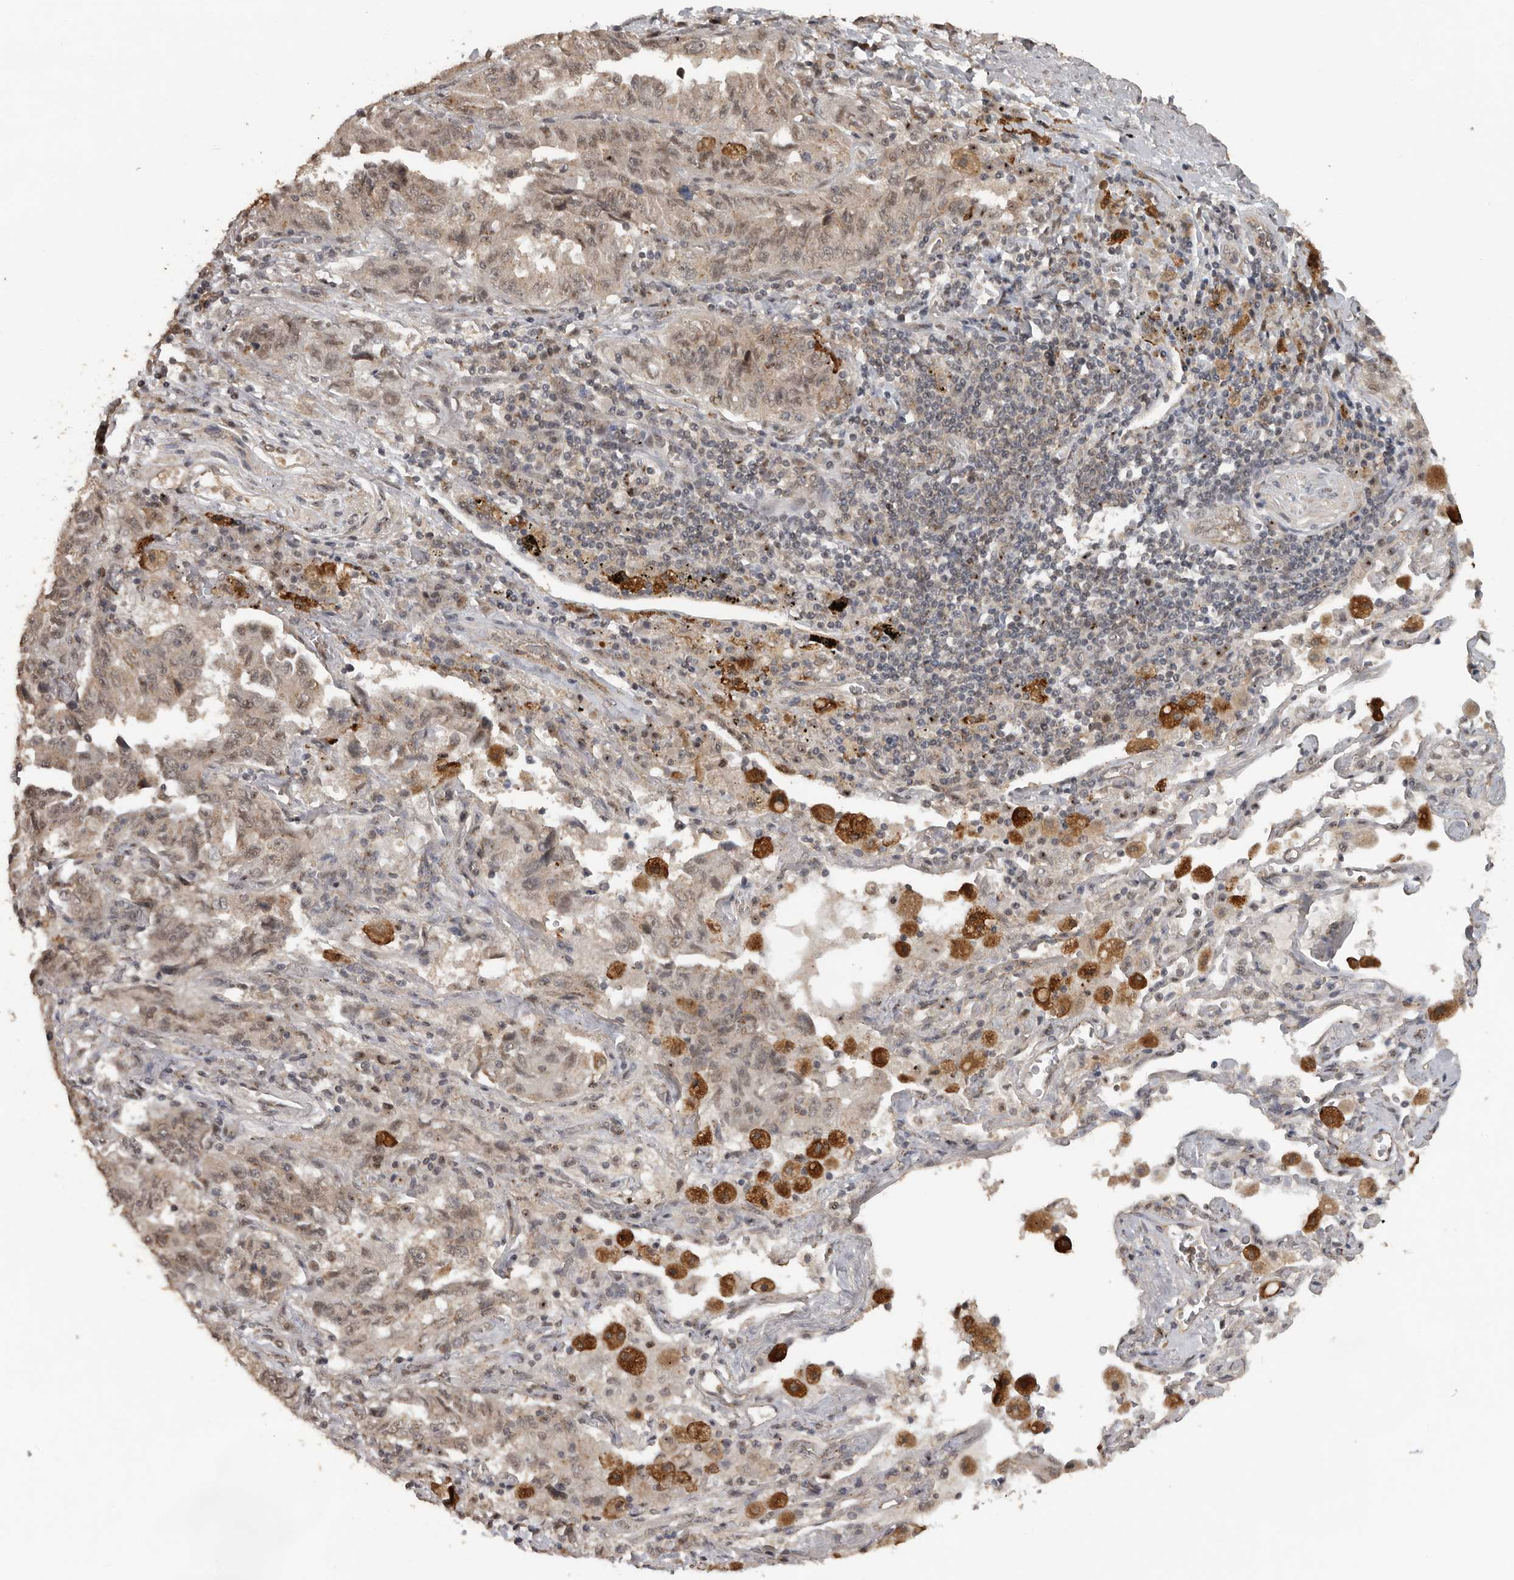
{"staining": {"intensity": "weak", "quantity": "25%-75%", "location": "cytoplasmic/membranous,nuclear"}, "tissue": "lung cancer", "cell_type": "Tumor cells", "image_type": "cancer", "snomed": [{"axis": "morphology", "description": "Adenocarcinoma, NOS"}, {"axis": "topography", "description": "Lung"}], "caption": "Weak cytoplasmic/membranous and nuclear protein positivity is appreciated in approximately 25%-75% of tumor cells in lung adenocarcinoma.", "gene": "CEP350", "patient": {"sex": "female", "age": 51}}